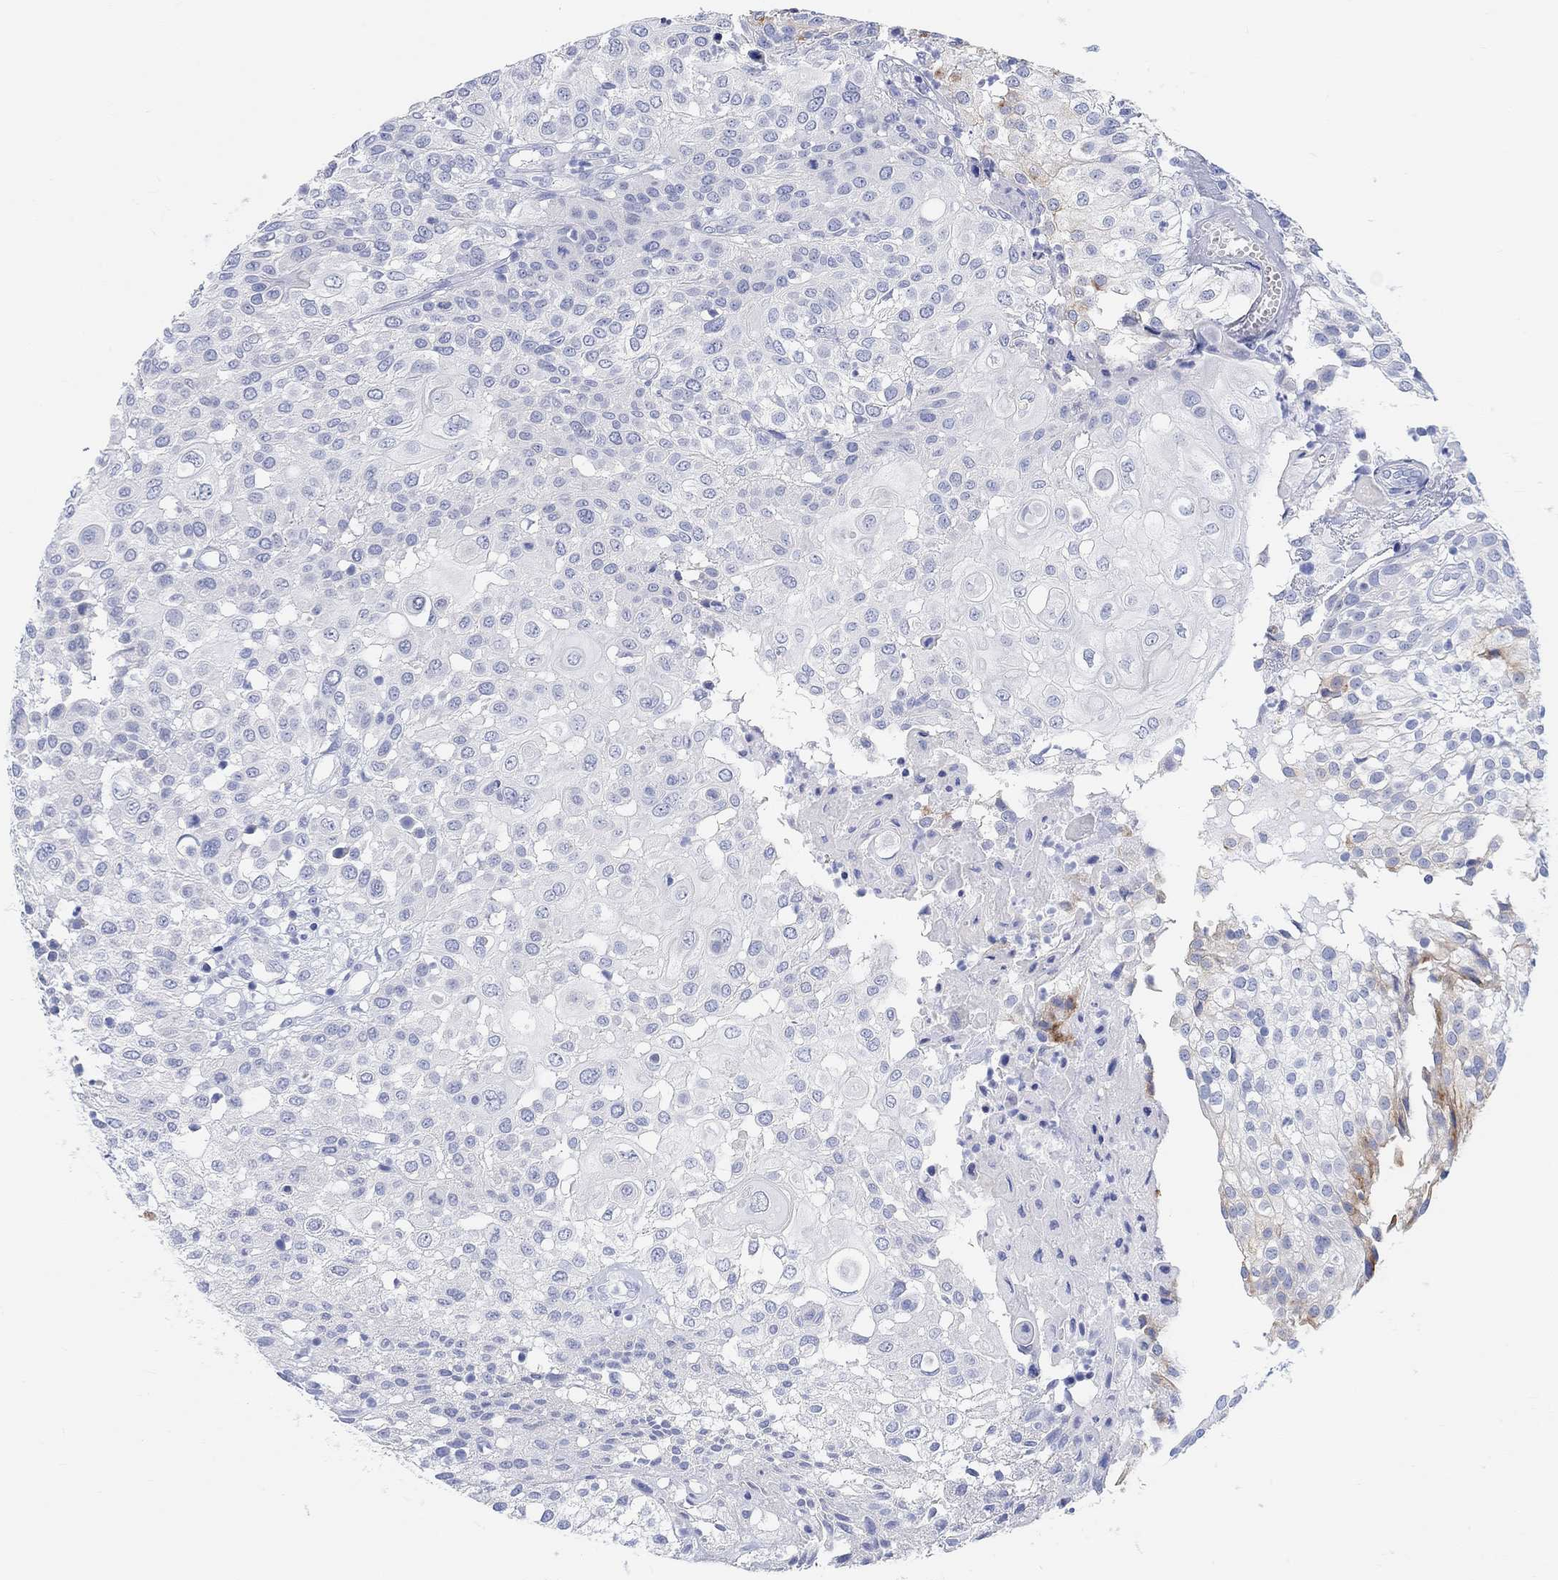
{"staining": {"intensity": "negative", "quantity": "none", "location": "none"}, "tissue": "urothelial cancer", "cell_type": "Tumor cells", "image_type": "cancer", "snomed": [{"axis": "morphology", "description": "Urothelial carcinoma, High grade"}, {"axis": "topography", "description": "Urinary bladder"}], "caption": "The micrograph reveals no staining of tumor cells in urothelial cancer.", "gene": "XIRP2", "patient": {"sex": "female", "age": 79}}